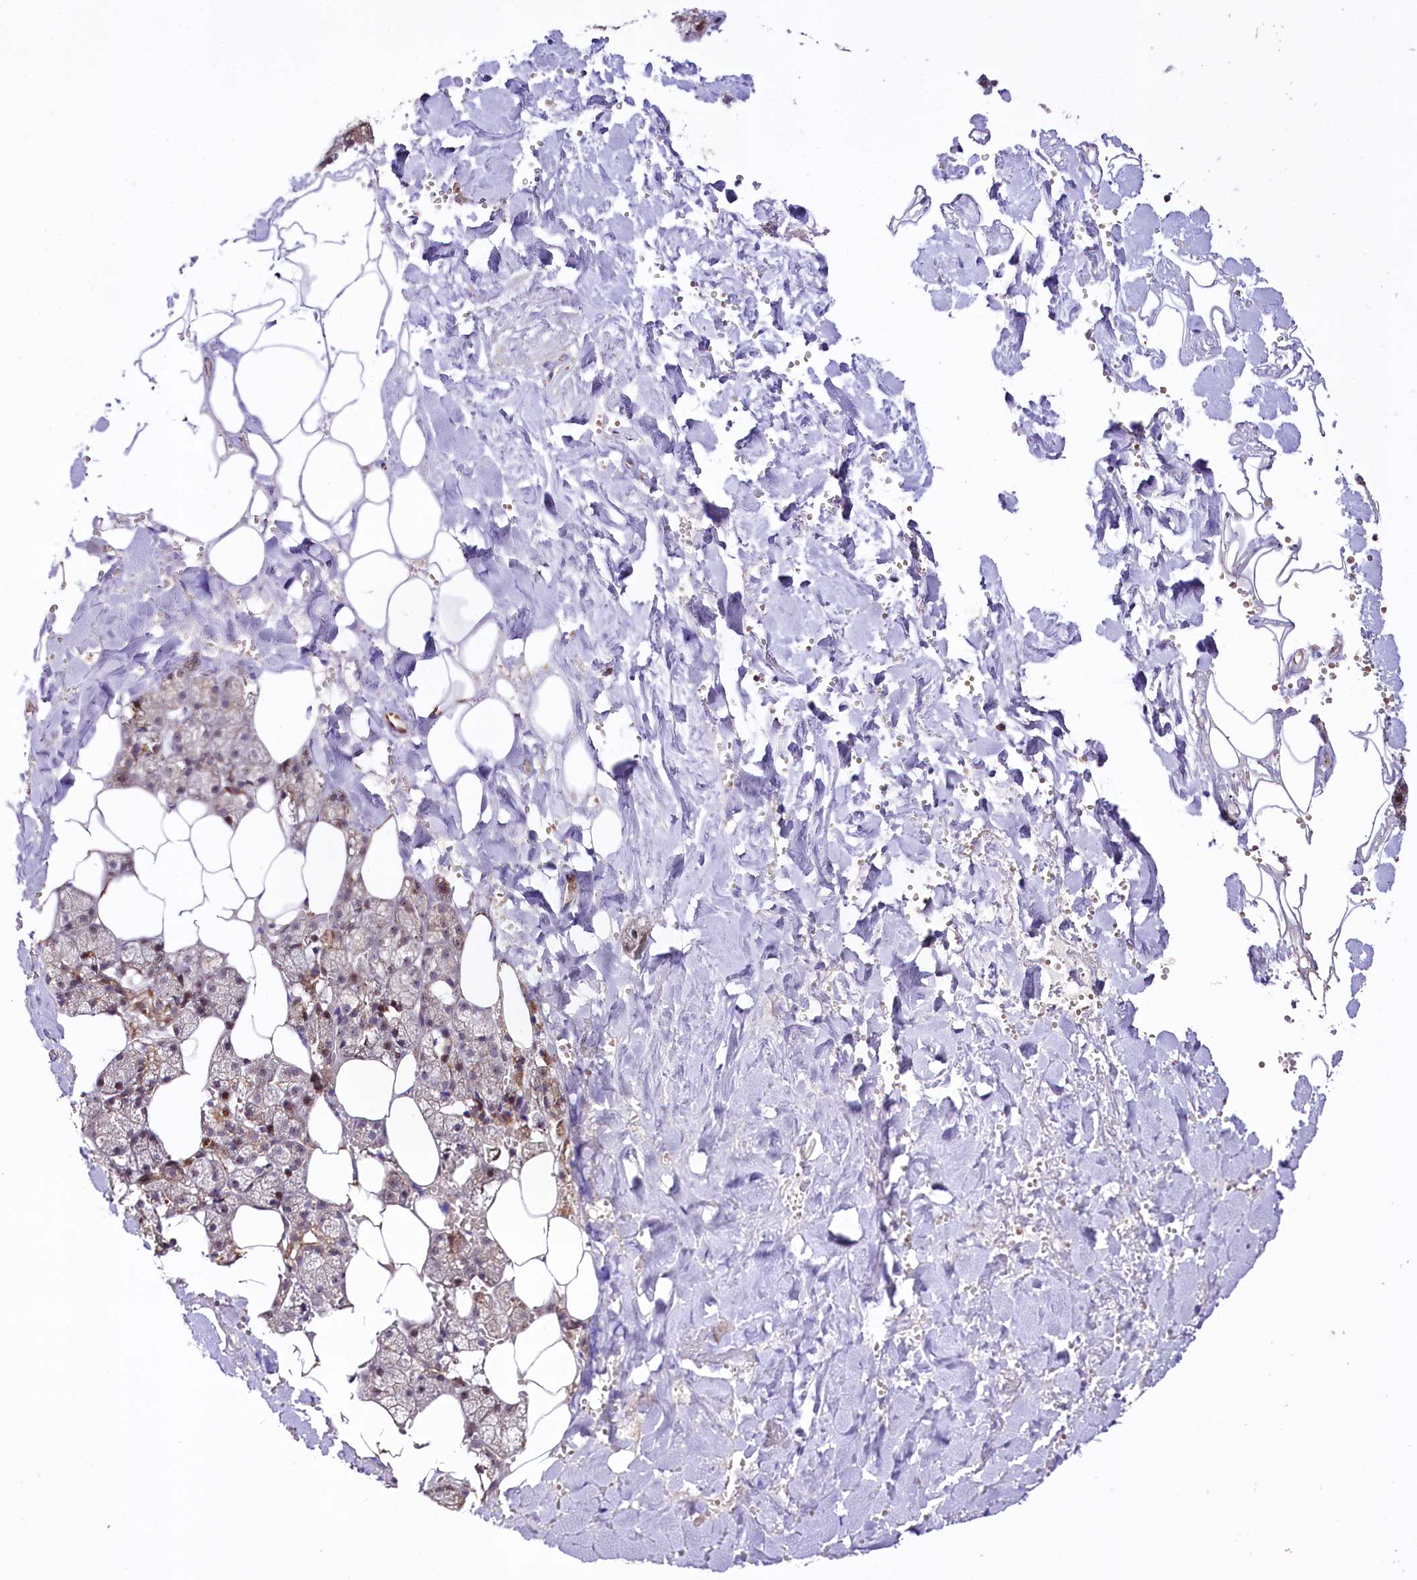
{"staining": {"intensity": "moderate", "quantity": "<25%", "location": "cytoplasmic/membranous"}, "tissue": "salivary gland", "cell_type": "Glandular cells", "image_type": "normal", "snomed": [{"axis": "morphology", "description": "Normal tissue, NOS"}, {"axis": "topography", "description": "Salivary gland"}], "caption": "Brown immunohistochemical staining in normal salivary gland demonstrates moderate cytoplasmic/membranous positivity in about <25% of glandular cells. Using DAB (brown) and hematoxylin (blue) stains, captured at high magnification using brightfield microscopy.", "gene": "ST7", "patient": {"sex": "male", "age": 62}}